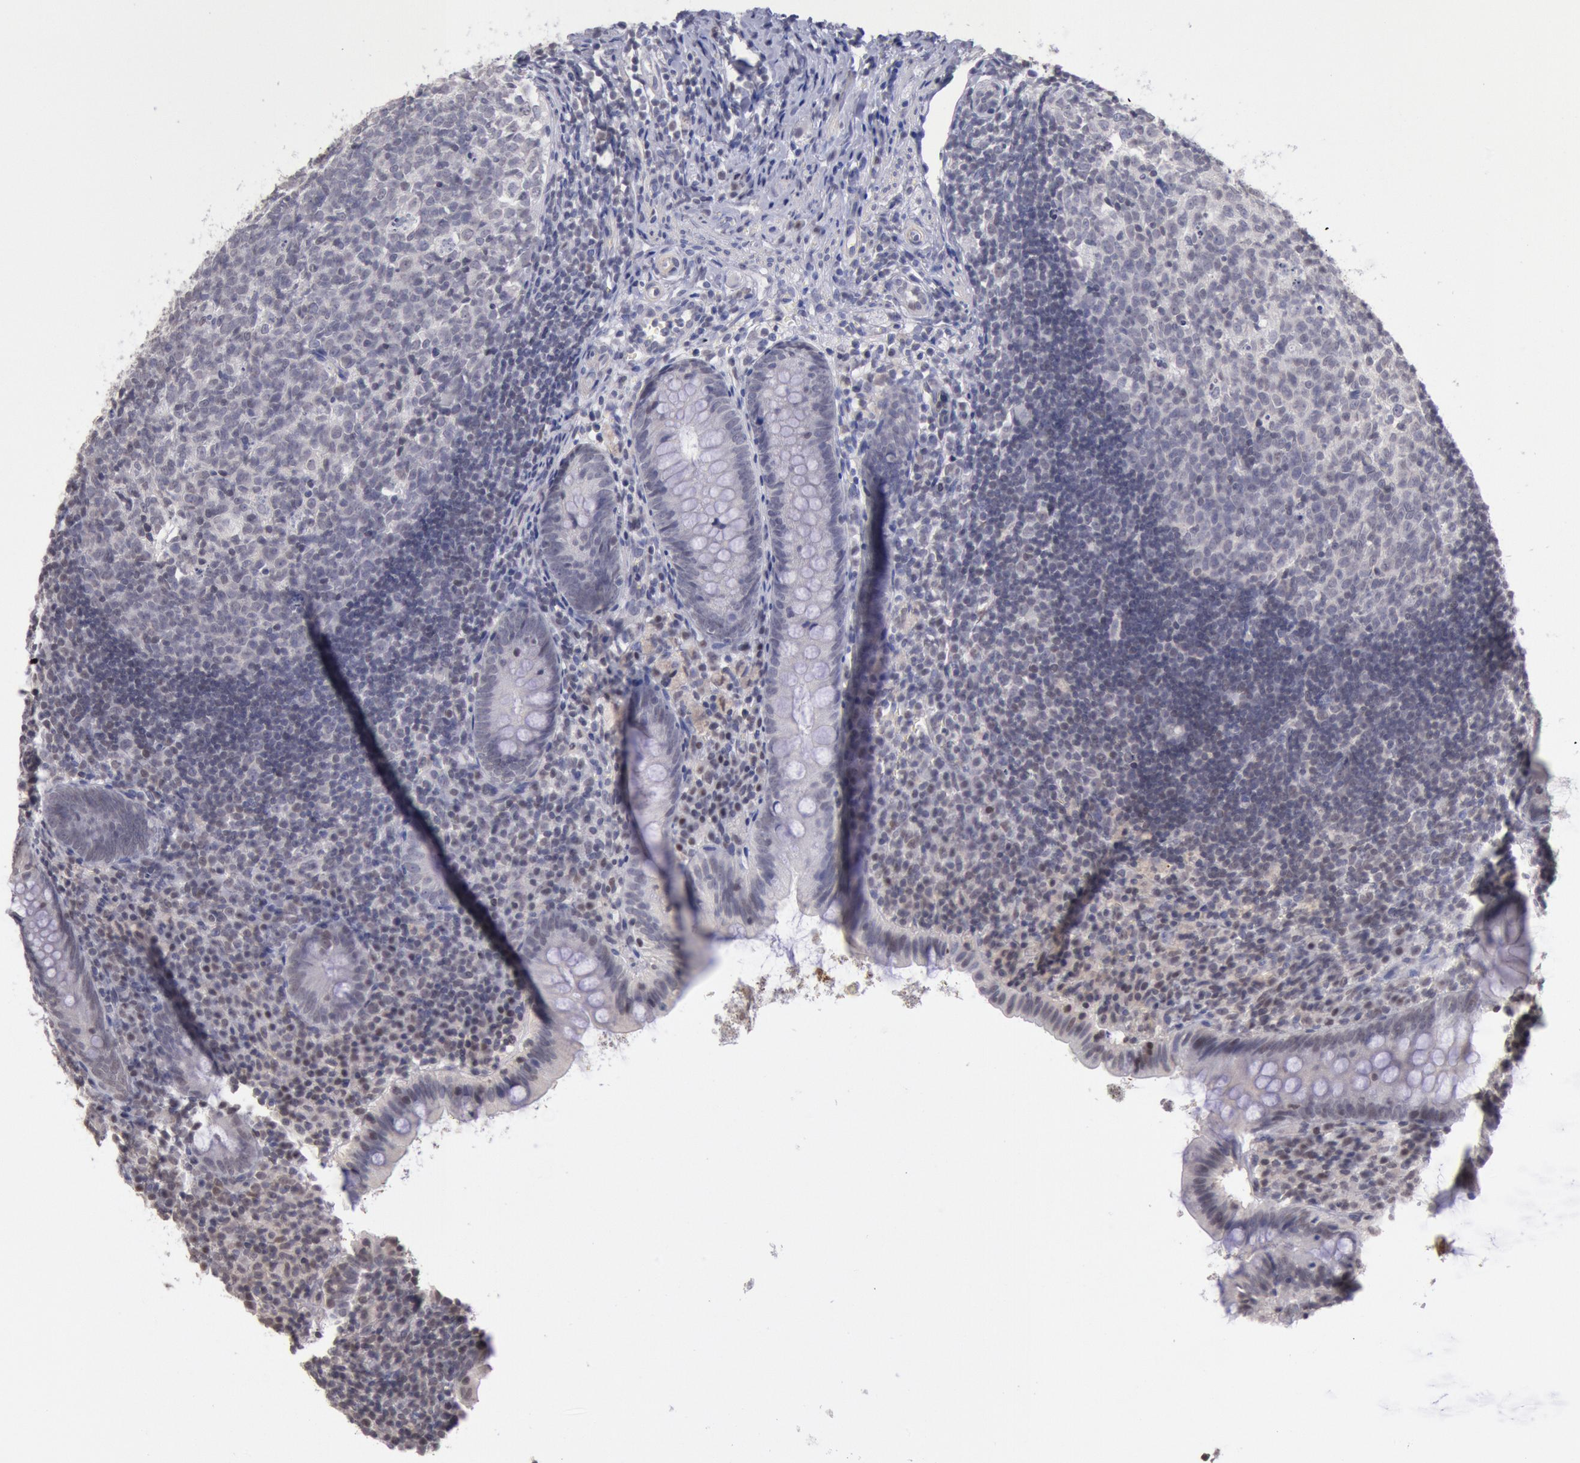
{"staining": {"intensity": "negative", "quantity": "none", "location": "none"}, "tissue": "appendix", "cell_type": "Glandular cells", "image_type": "normal", "snomed": [{"axis": "morphology", "description": "Normal tissue, NOS"}, {"axis": "topography", "description": "Appendix"}], "caption": "Glandular cells show no significant staining in normal appendix. The staining was performed using DAB (3,3'-diaminobenzidine) to visualize the protein expression in brown, while the nuclei were stained in blue with hematoxylin (Magnification: 20x).", "gene": "MYH6", "patient": {"sex": "female", "age": 9}}